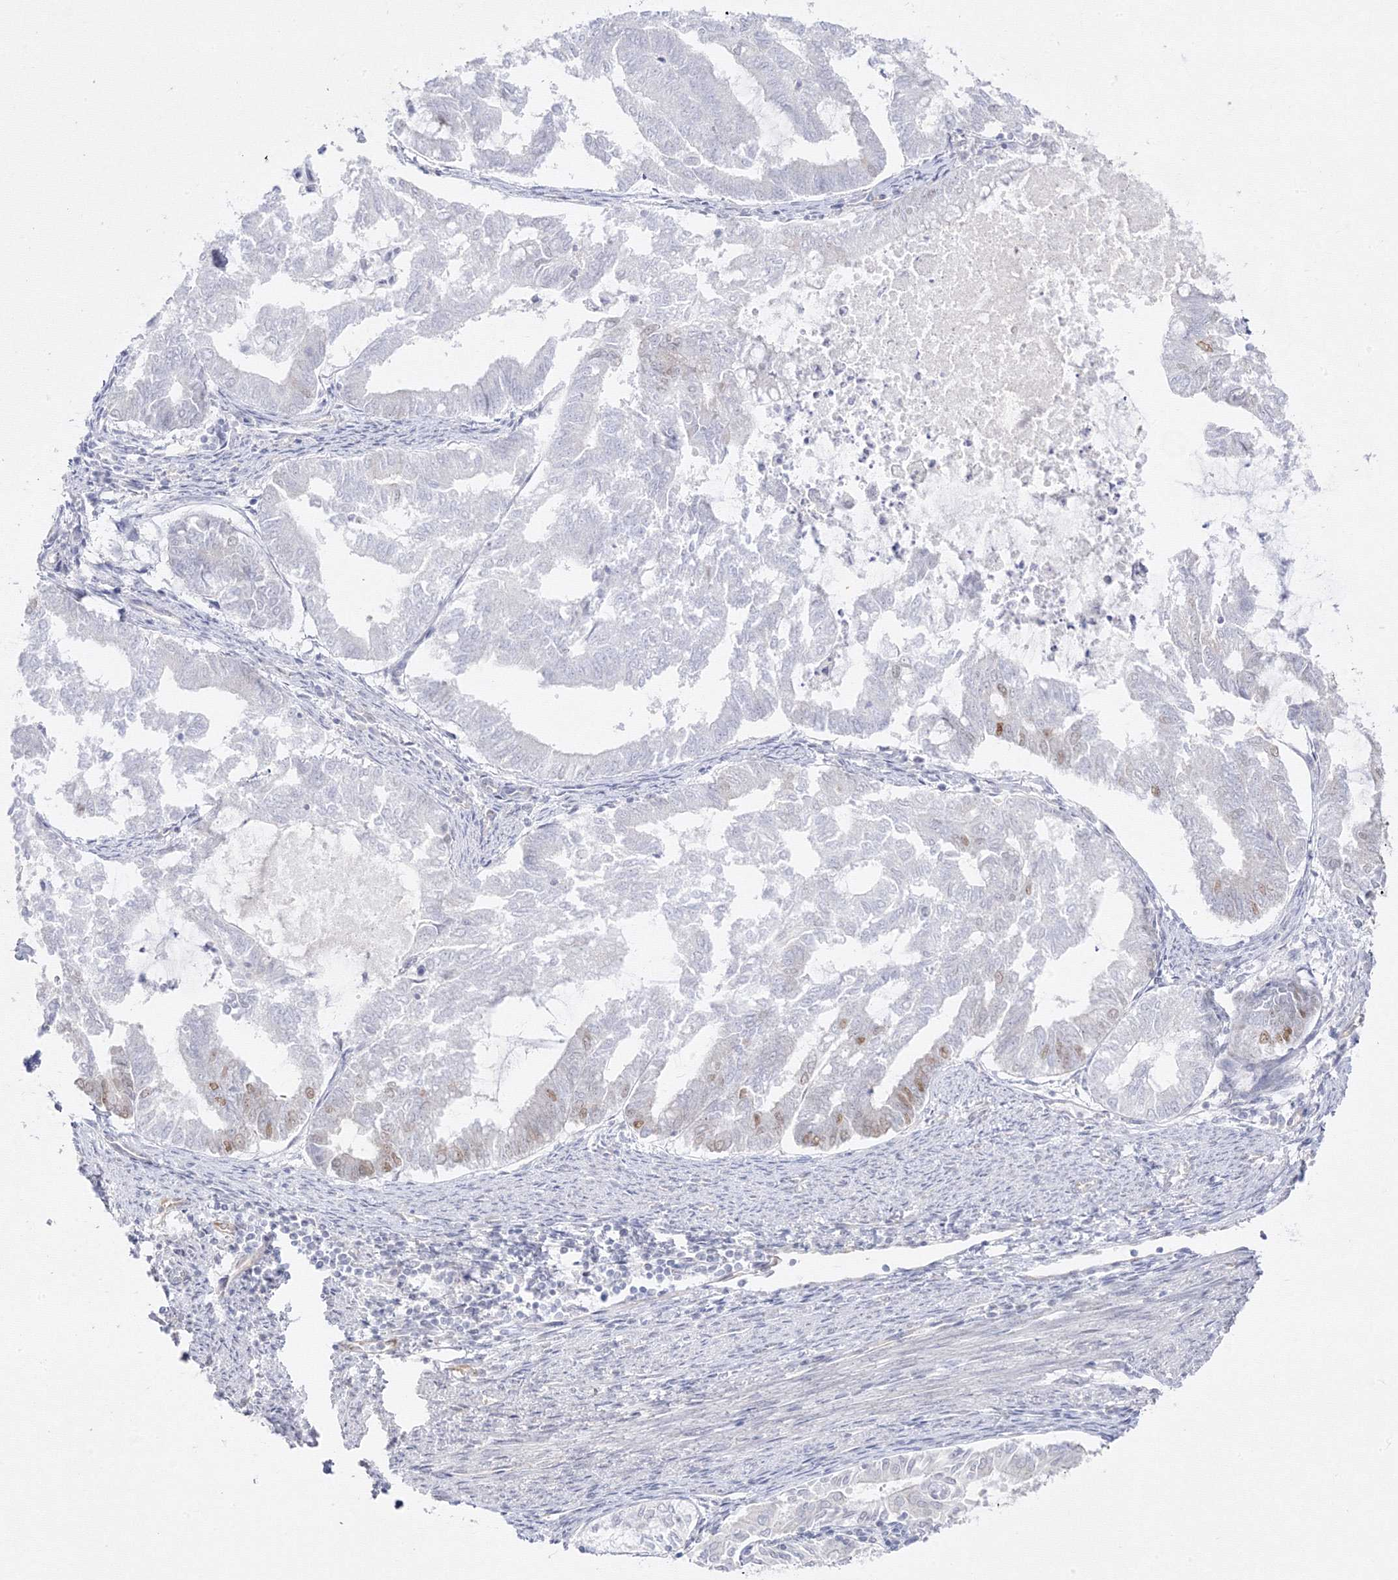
{"staining": {"intensity": "moderate", "quantity": "<25%", "location": "nuclear"}, "tissue": "endometrial cancer", "cell_type": "Tumor cells", "image_type": "cancer", "snomed": [{"axis": "morphology", "description": "Adenocarcinoma, NOS"}, {"axis": "topography", "description": "Endometrium"}], "caption": "Moderate nuclear protein expression is identified in approximately <25% of tumor cells in endometrial cancer (adenocarcinoma). The staining was performed using DAB (3,3'-diaminobenzidine), with brown indicating positive protein expression. Nuclei are stained blue with hematoxylin.", "gene": "C2CD2", "patient": {"sex": "female", "age": 79}}